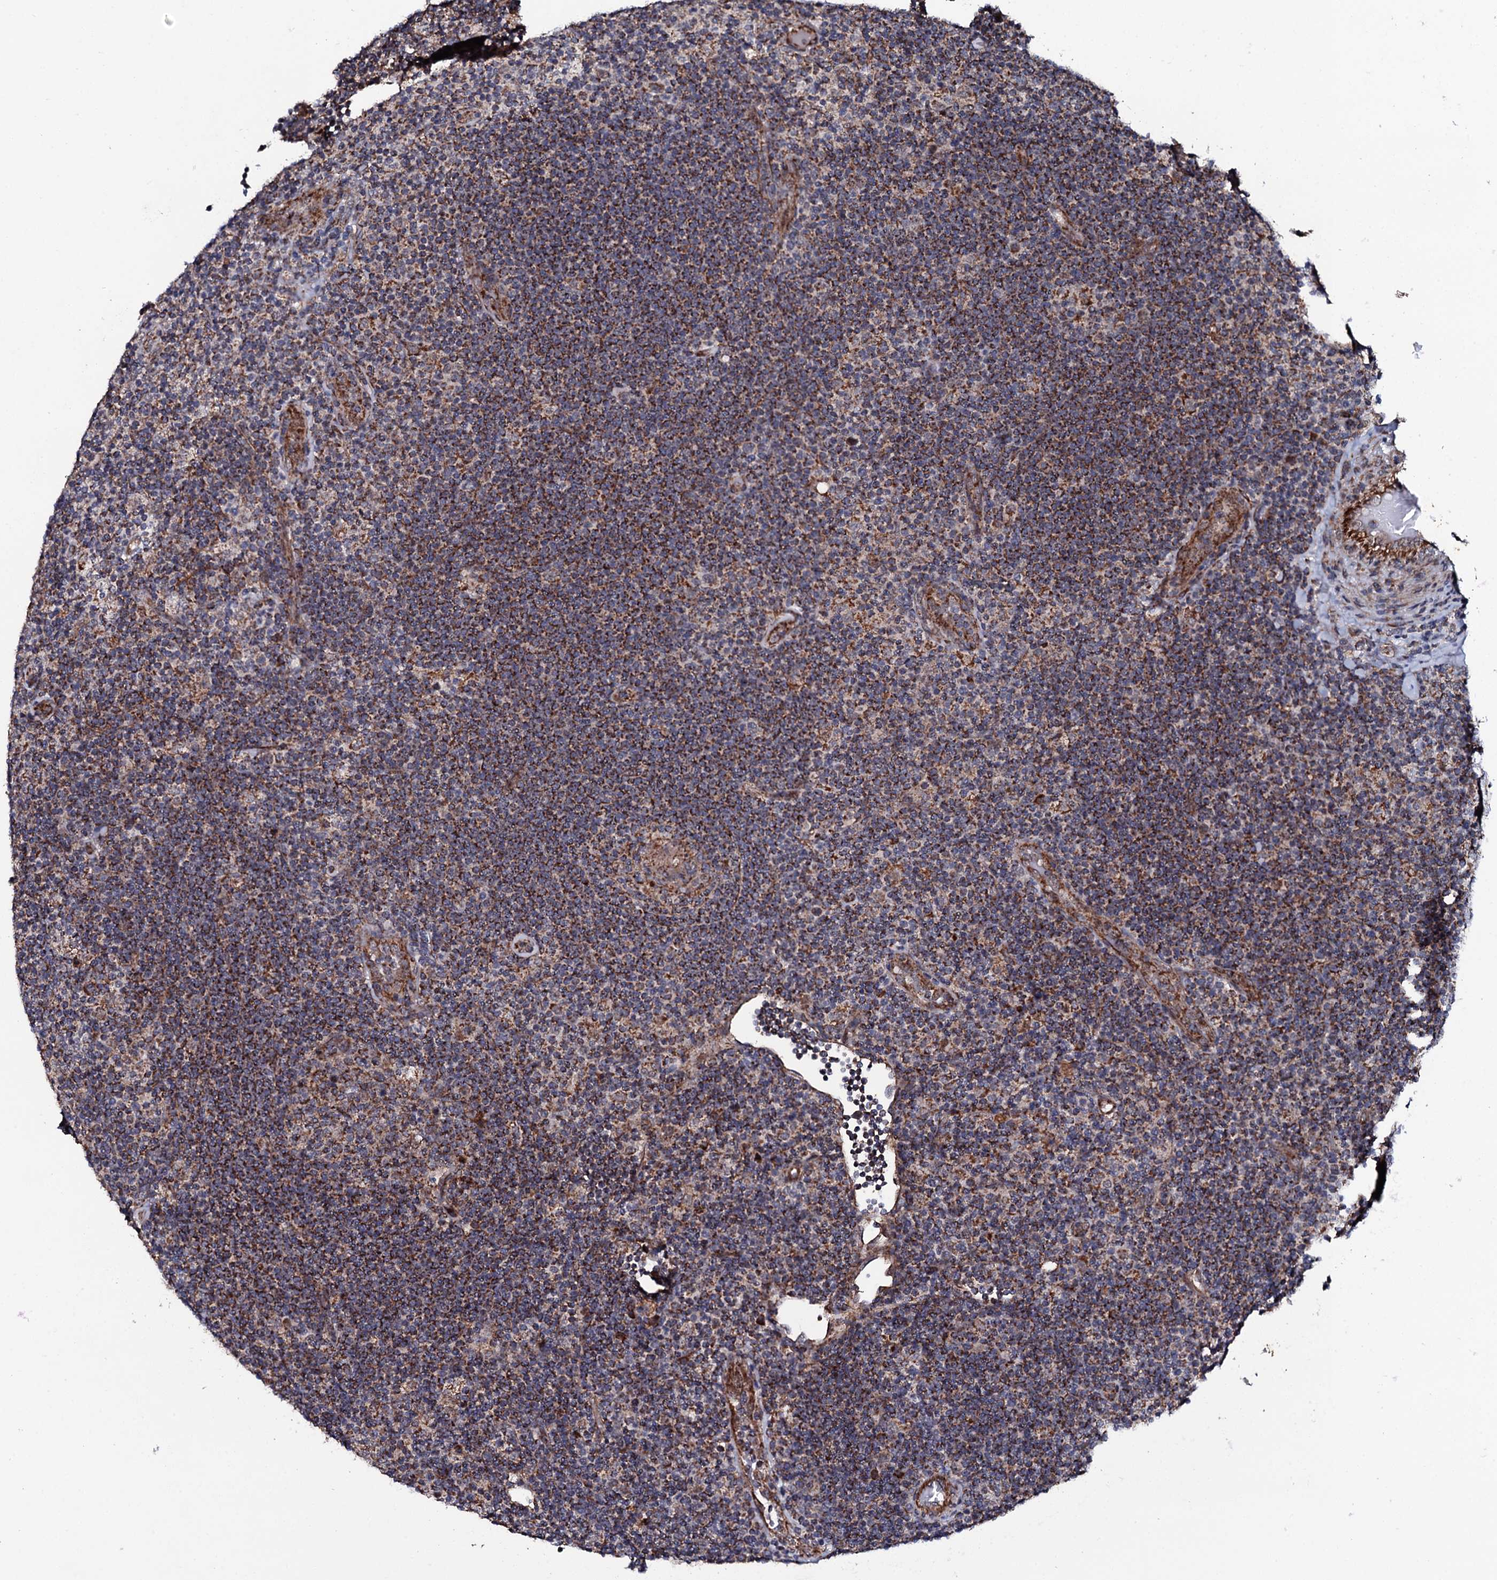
{"staining": {"intensity": "moderate", "quantity": "25%-75%", "location": "cytoplasmic/membranous"}, "tissue": "lymphoma", "cell_type": "Tumor cells", "image_type": "cancer", "snomed": [{"axis": "morphology", "description": "Hodgkin's disease, NOS"}, {"axis": "topography", "description": "Lymph node"}], "caption": "Immunohistochemical staining of Hodgkin's disease reveals moderate cytoplasmic/membranous protein expression in about 25%-75% of tumor cells.", "gene": "MTIF3", "patient": {"sex": "female", "age": 57}}